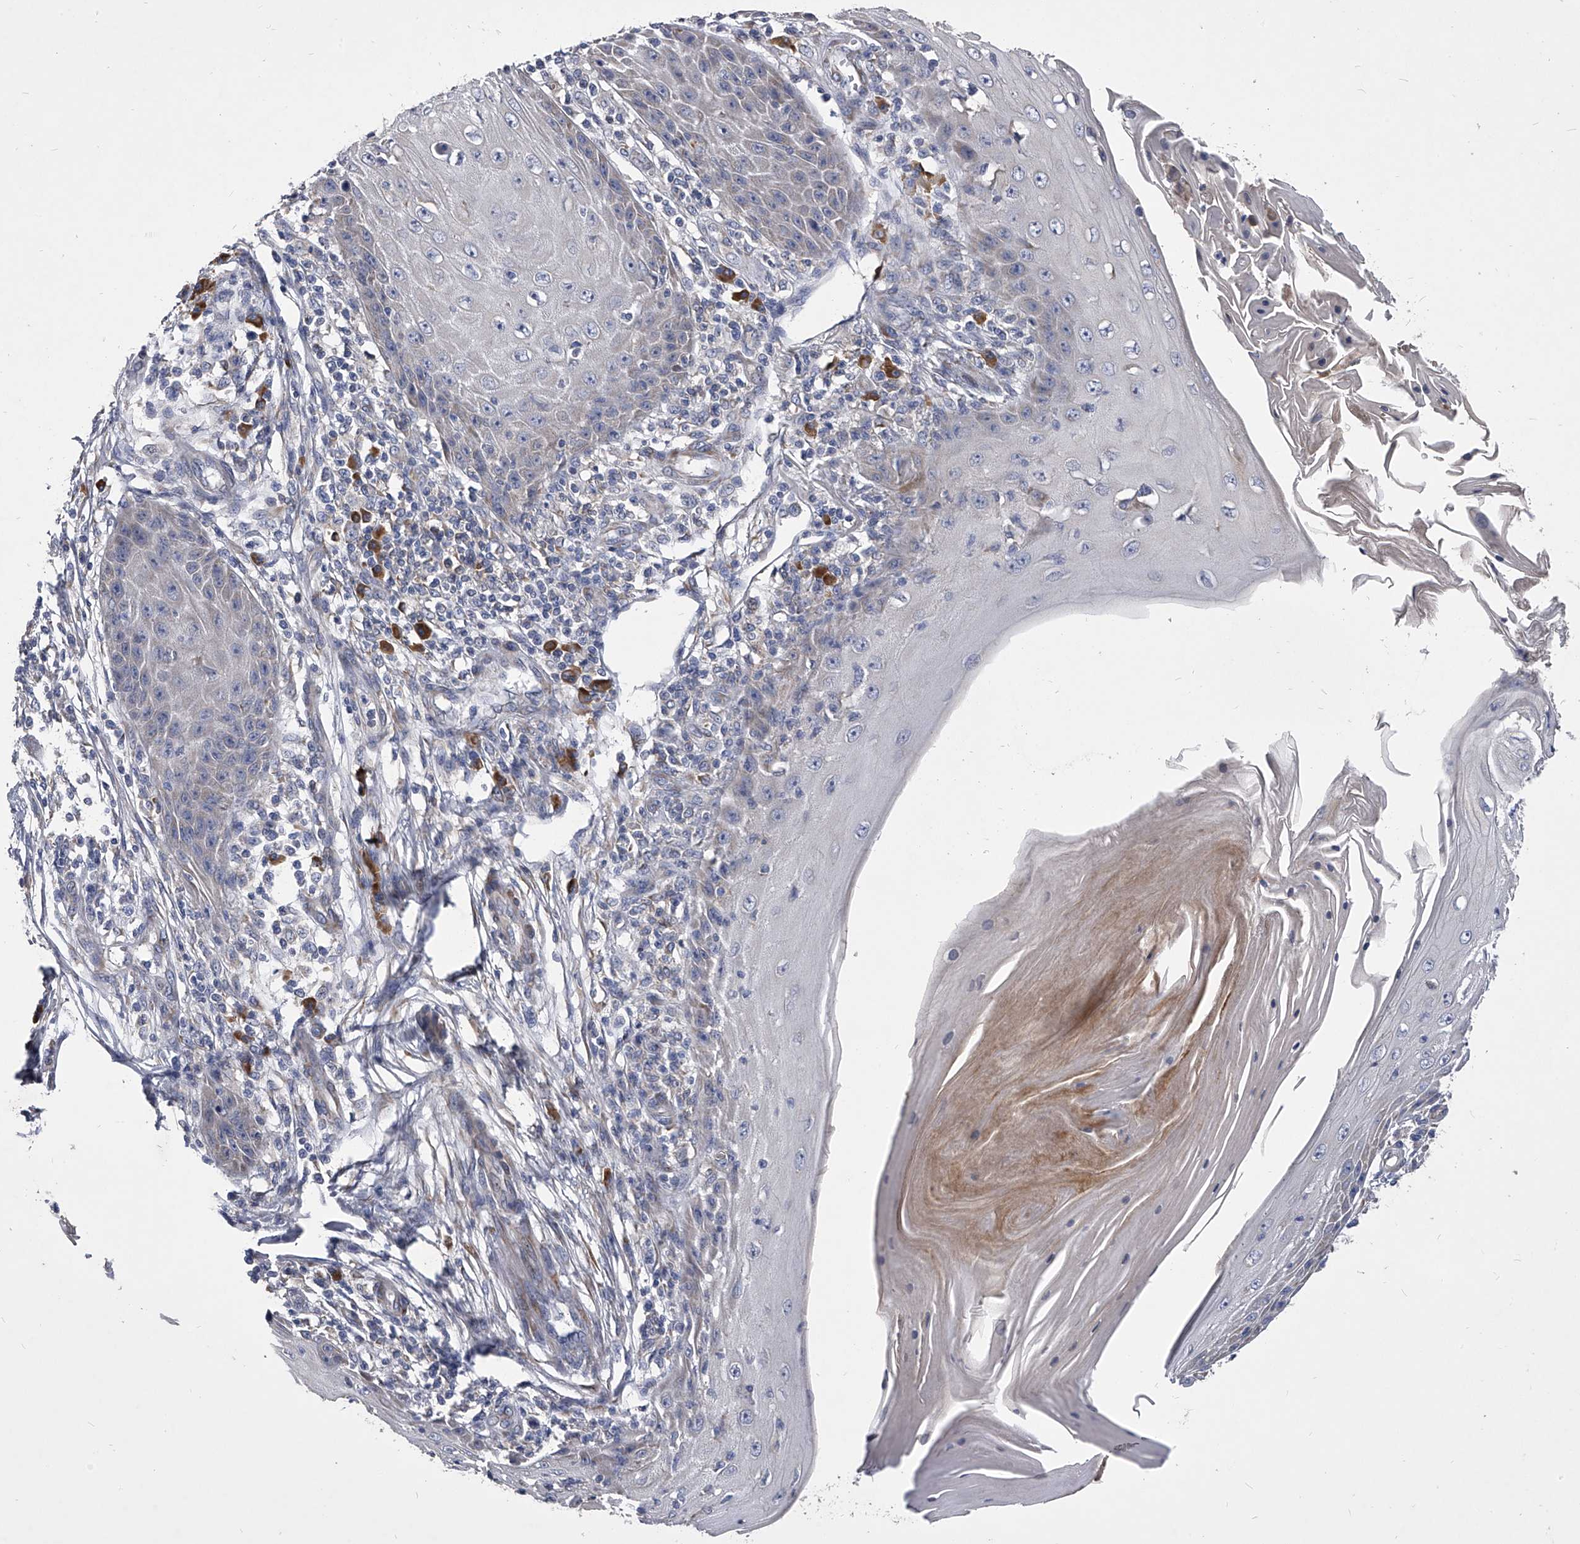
{"staining": {"intensity": "negative", "quantity": "none", "location": "none"}, "tissue": "skin cancer", "cell_type": "Tumor cells", "image_type": "cancer", "snomed": [{"axis": "morphology", "description": "Squamous cell carcinoma, NOS"}, {"axis": "topography", "description": "Skin"}], "caption": "A micrograph of human skin cancer is negative for staining in tumor cells.", "gene": "CCR4", "patient": {"sex": "female", "age": 73}}